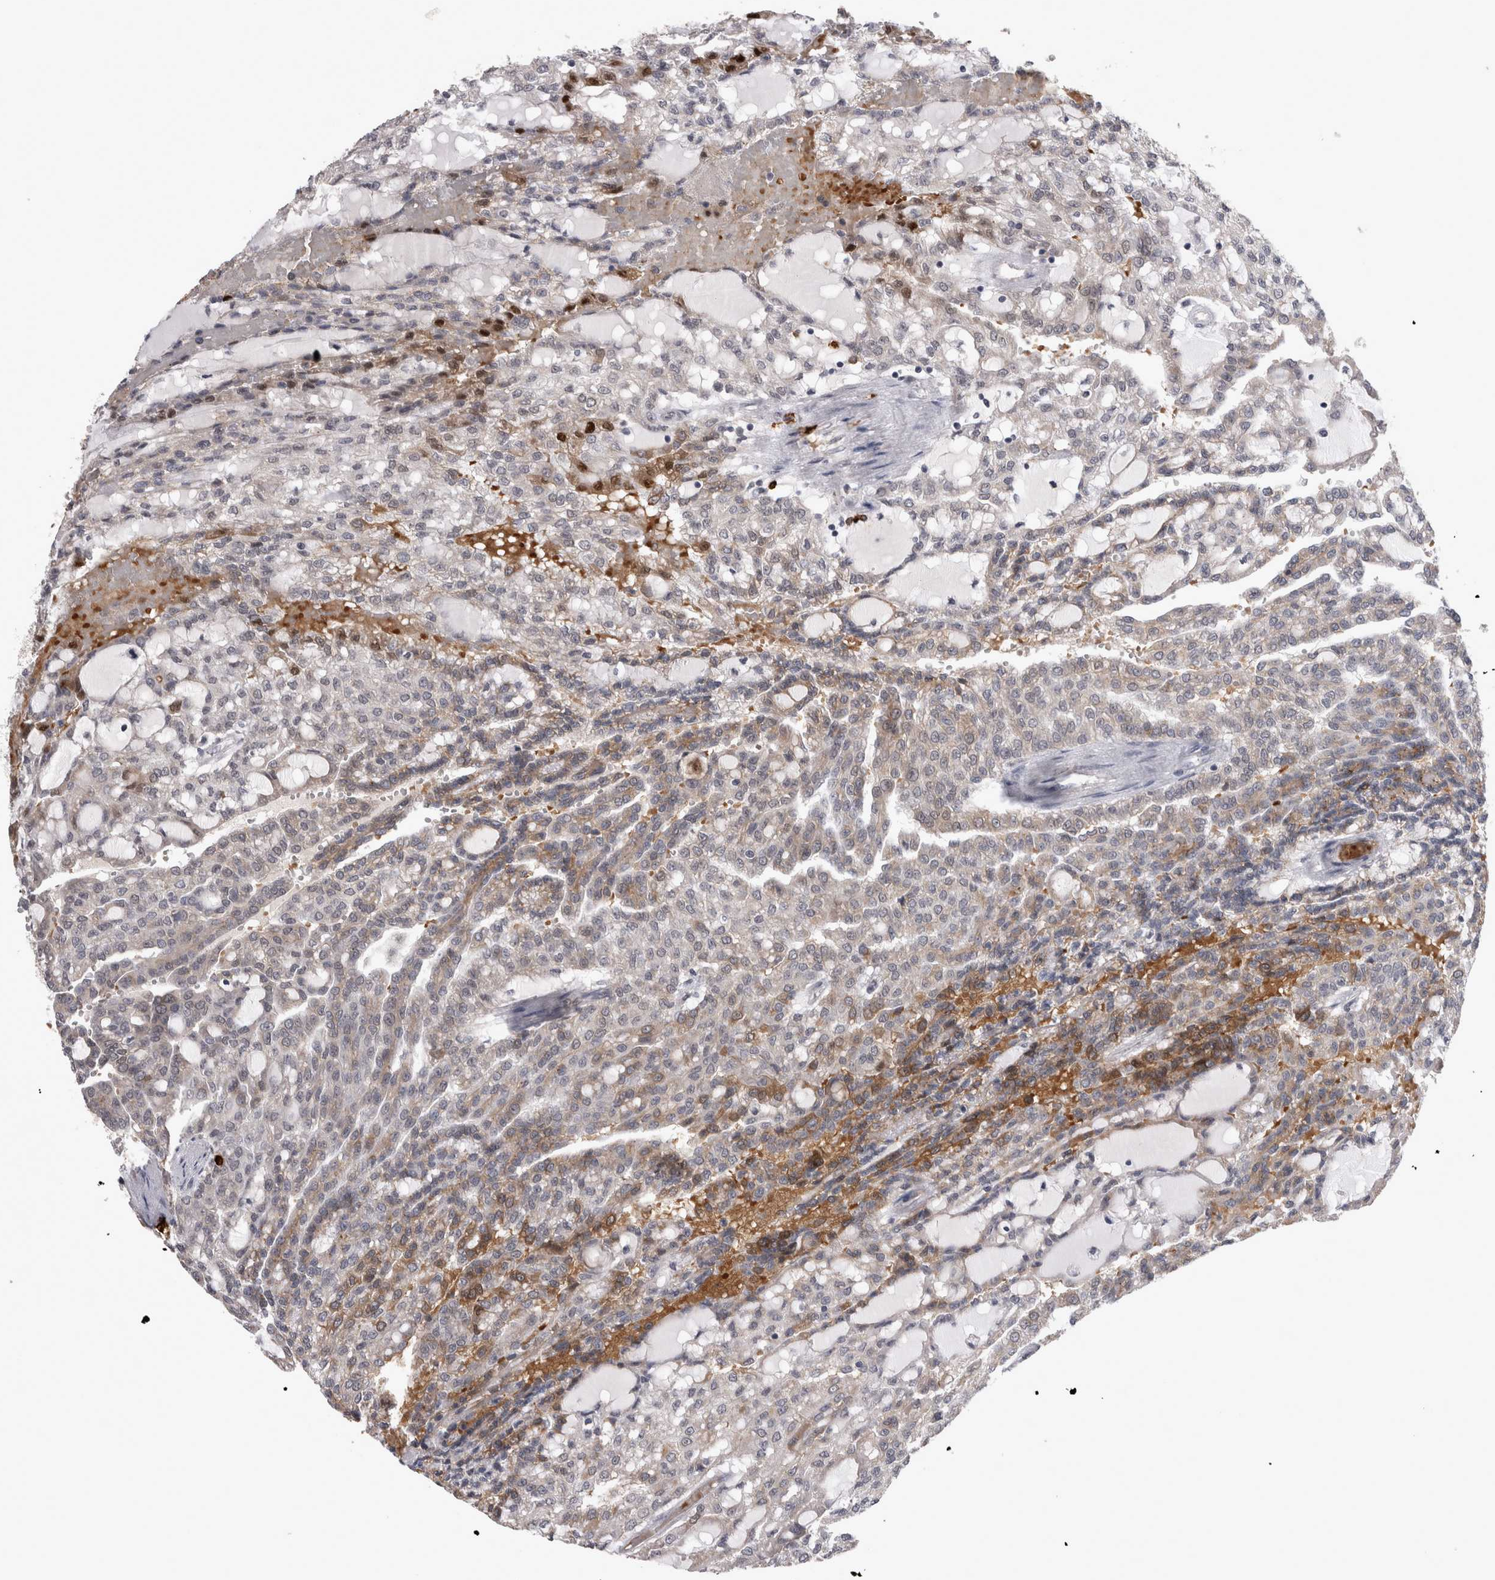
{"staining": {"intensity": "moderate", "quantity": "<25%", "location": "cytoplasmic/membranous"}, "tissue": "renal cancer", "cell_type": "Tumor cells", "image_type": "cancer", "snomed": [{"axis": "morphology", "description": "Adenocarcinoma, NOS"}, {"axis": "topography", "description": "Kidney"}], "caption": "Immunohistochemistry (IHC) histopathology image of renal cancer (adenocarcinoma) stained for a protein (brown), which exhibits low levels of moderate cytoplasmic/membranous expression in about <25% of tumor cells.", "gene": "PEBP4", "patient": {"sex": "male", "age": 63}}